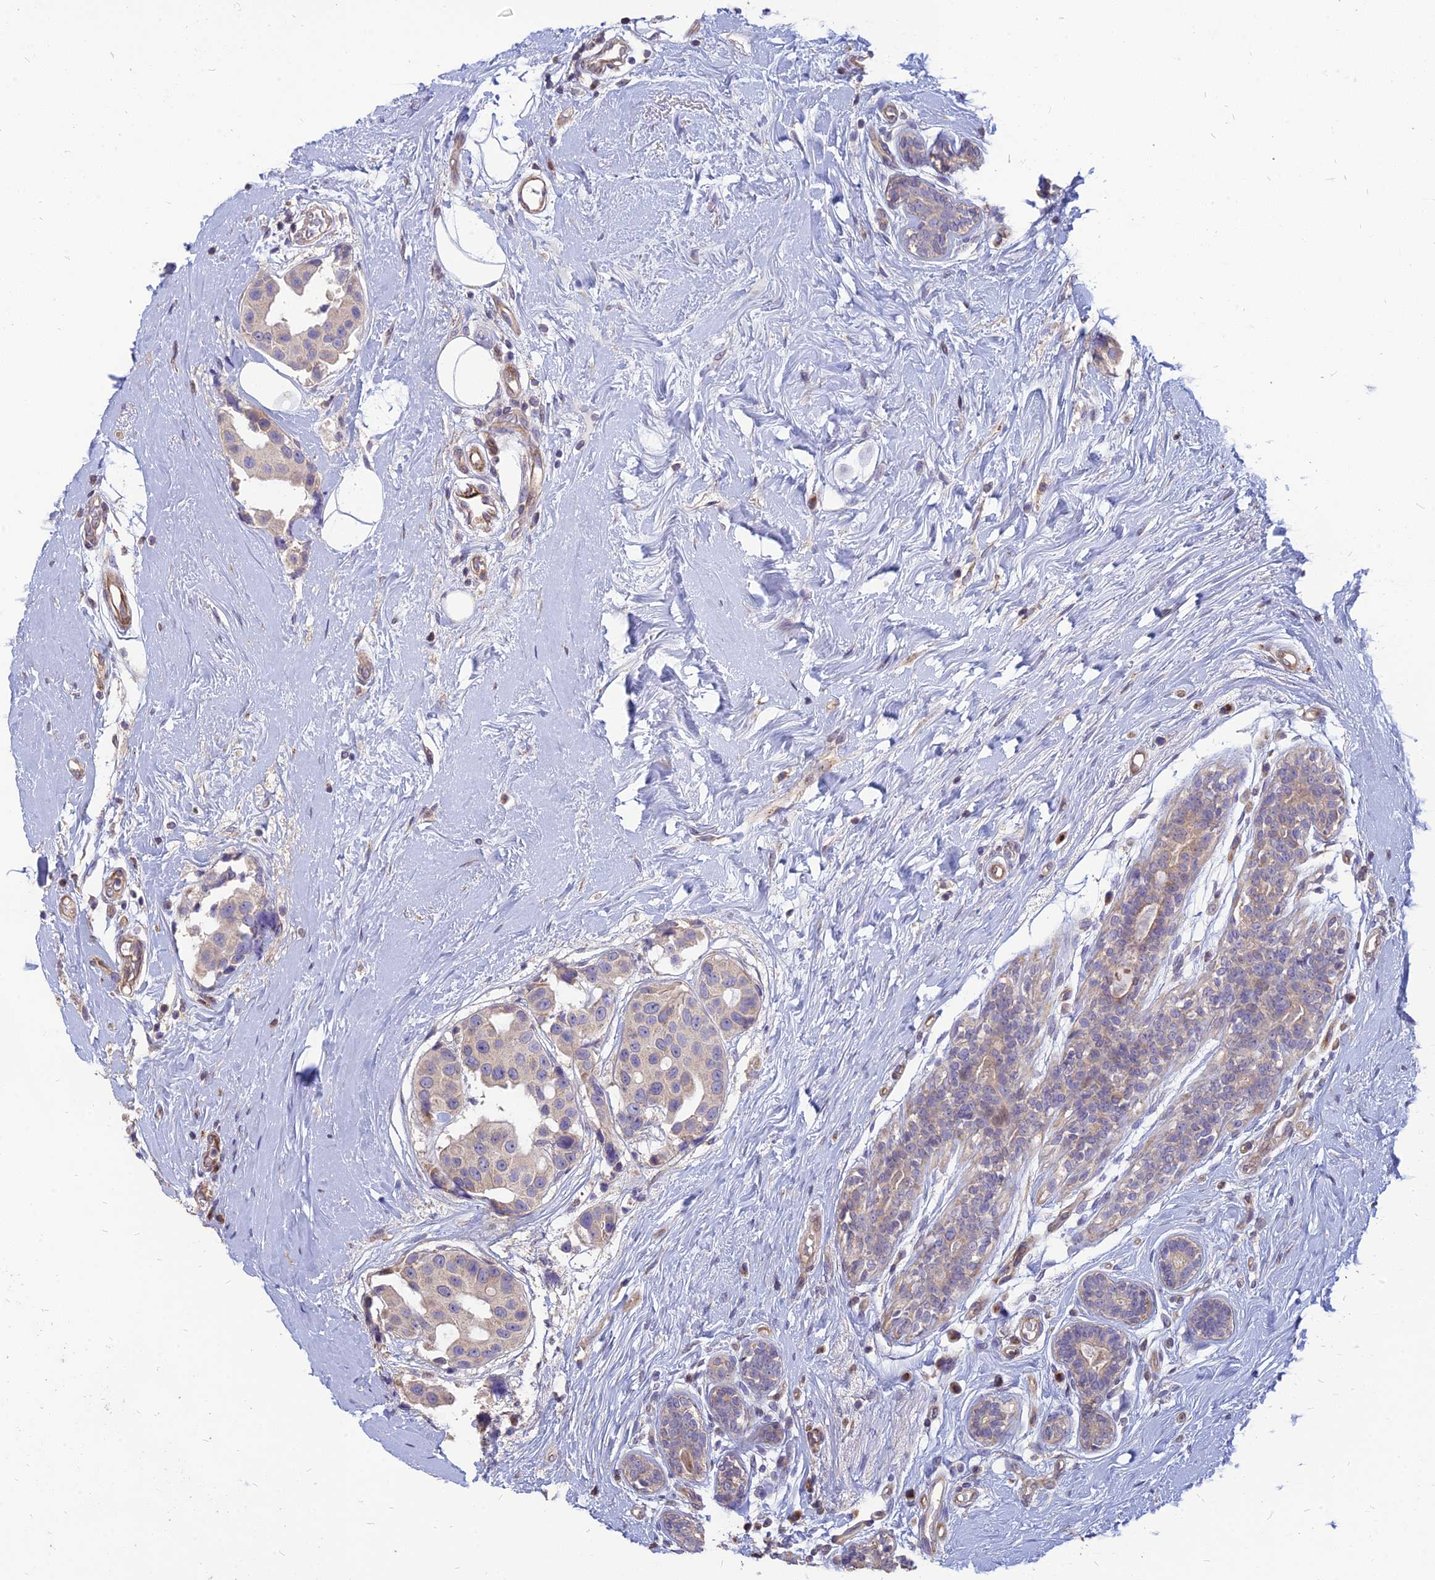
{"staining": {"intensity": "negative", "quantity": "none", "location": "none"}, "tissue": "breast cancer", "cell_type": "Tumor cells", "image_type": "cancer", "snomed": [{"axis": "morphology", "description": "Normal tissue, NOS"}, {"axis": "morphology", "description": "Duct carcinoma"}, {"axis": "topography", "description": "Breast"}], "caption": "This is a micrograph of IHC staining of breast invasive ductal carcinoma, which shows no staining in tumor cells.", "gene": "ST3GAL6", "patient": {"sex": "female", "age": 39}}